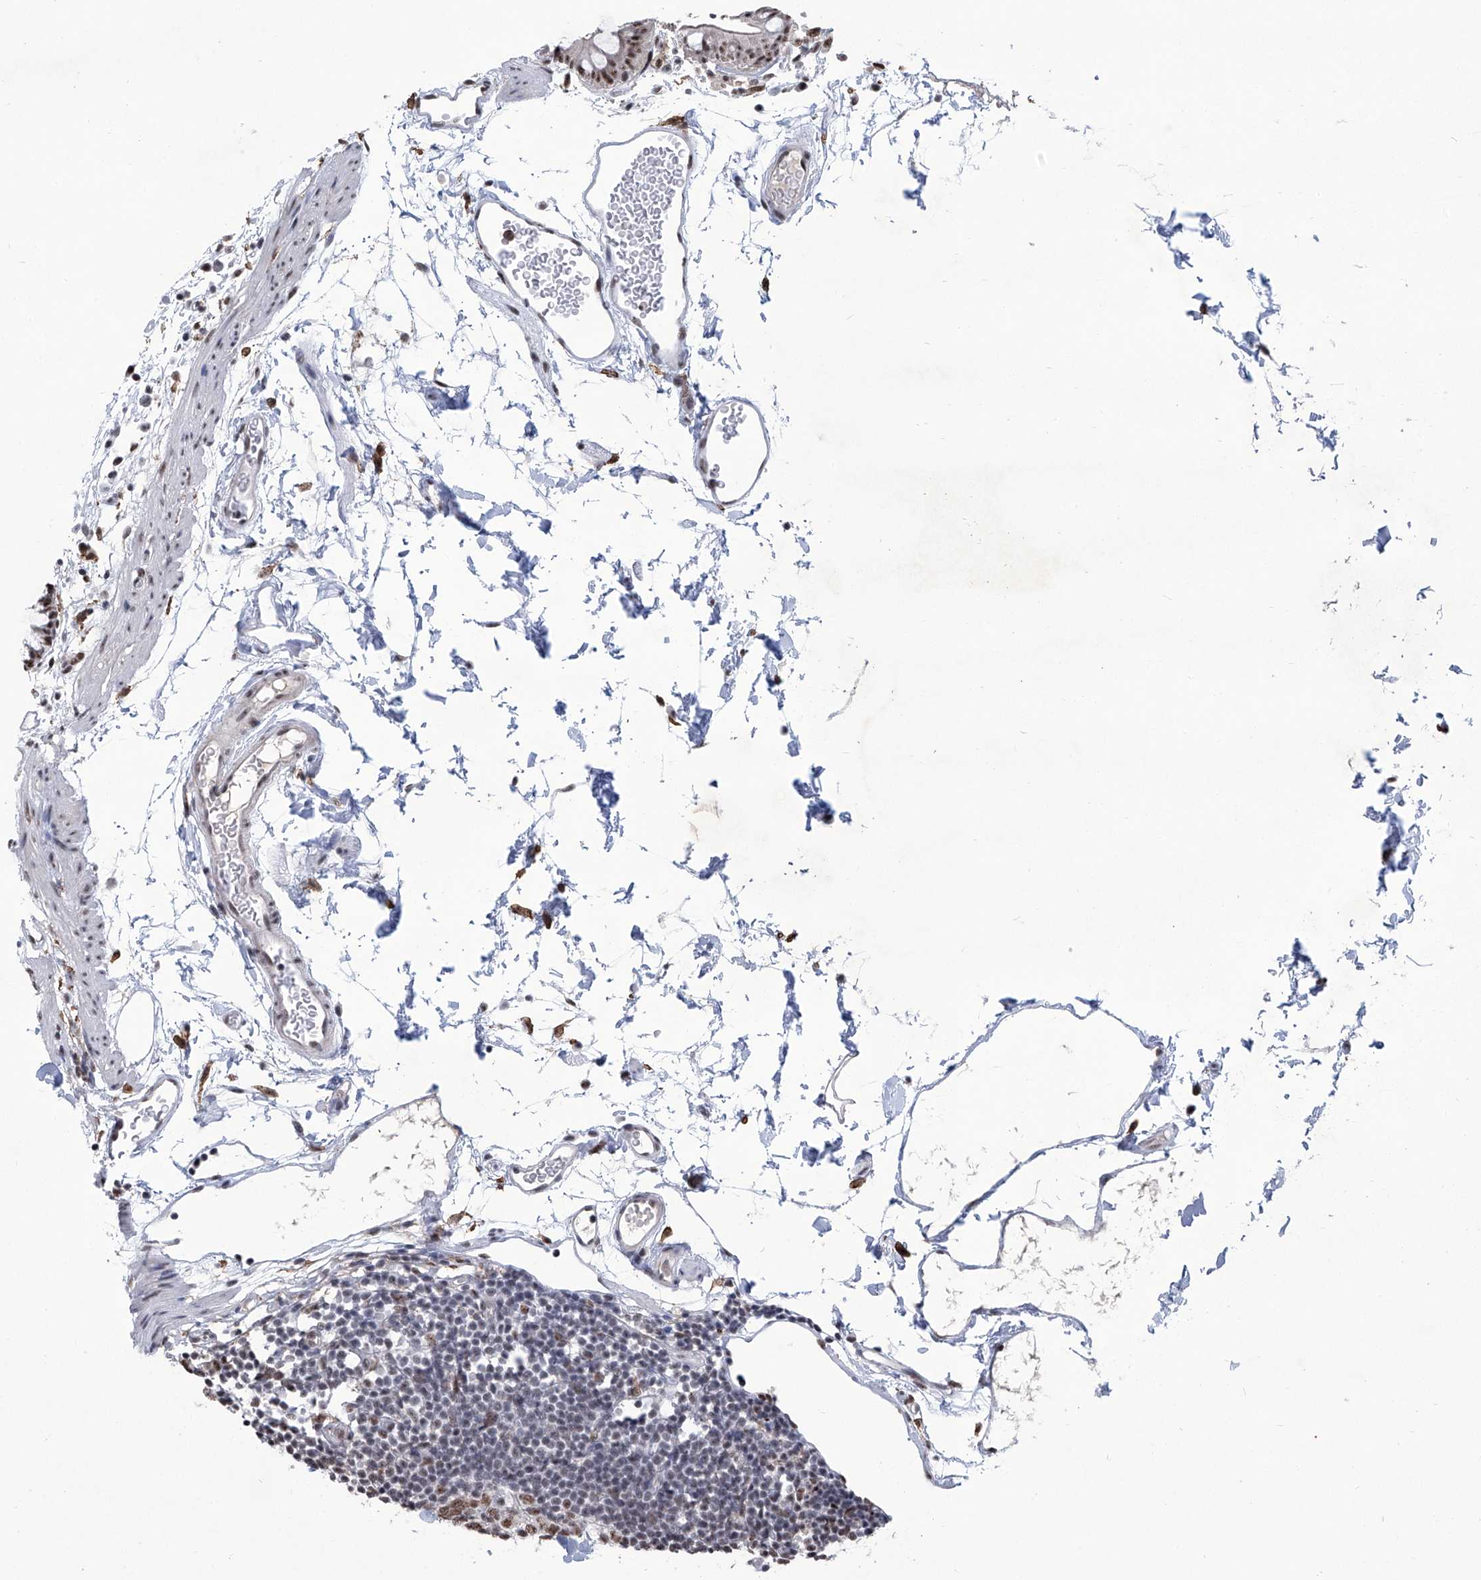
{"staining": {"intensity": "moderate", "quantity": "25%-75%", "location": "nuclear"}, "tissue": "colon", "cell_type": "Endothelial cells", "image_type": "normal", "snomed": [{"axis": "morphology", "description": "Normal tissue, NOS"}, {"axis": "topography", "description": "Colon"}], "caption": "Immunohistochemistry (IHC) (DAB) staining of benign colon displays moderate nuclear protein staining in approximately 25%-75% of endothelial cells. (DAB IHC, brown staining for protein, blue staining for nuclei).", "gene": "FBXL4", "patient": {"sex": "male", "age": 56}}